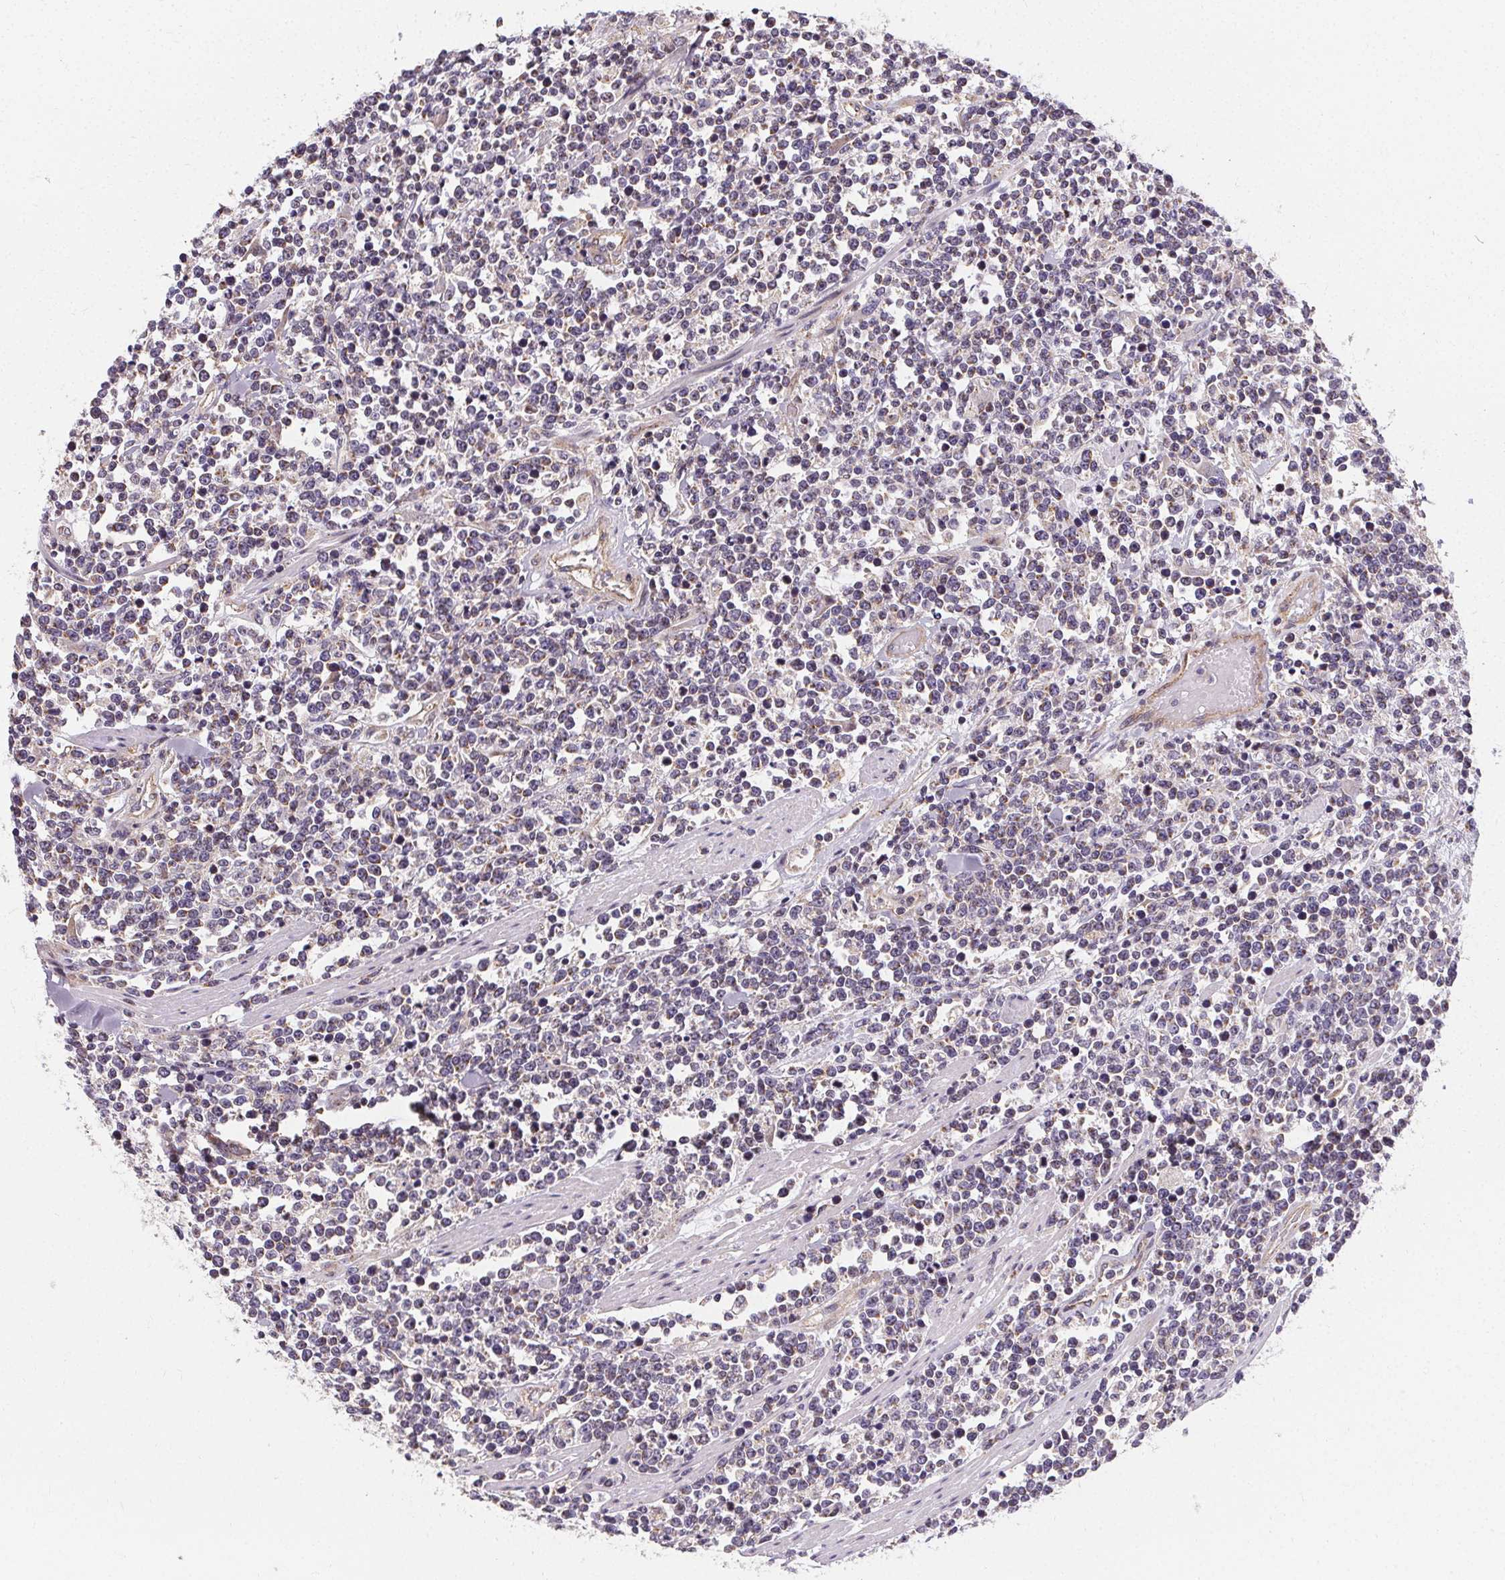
{"staining": {"intensity": "negative", "quantity": "none", "location": "none"}, "tissue": "lymphoma", "cell_type": "Tumor cells", "image_type": "cancer", "snomed": [{"axis": "morphology", "description": "Malignant lymphoma, non-Hodgkin's type, High grade"}, {"axis": "topography", "description": "Colon"}], "caption": "Lymphoma was stained to show a protein in brown. There is no significant staining in tumor cells.", "gene": "APLP1", "patient": {"sex": "male", "age": 82}}